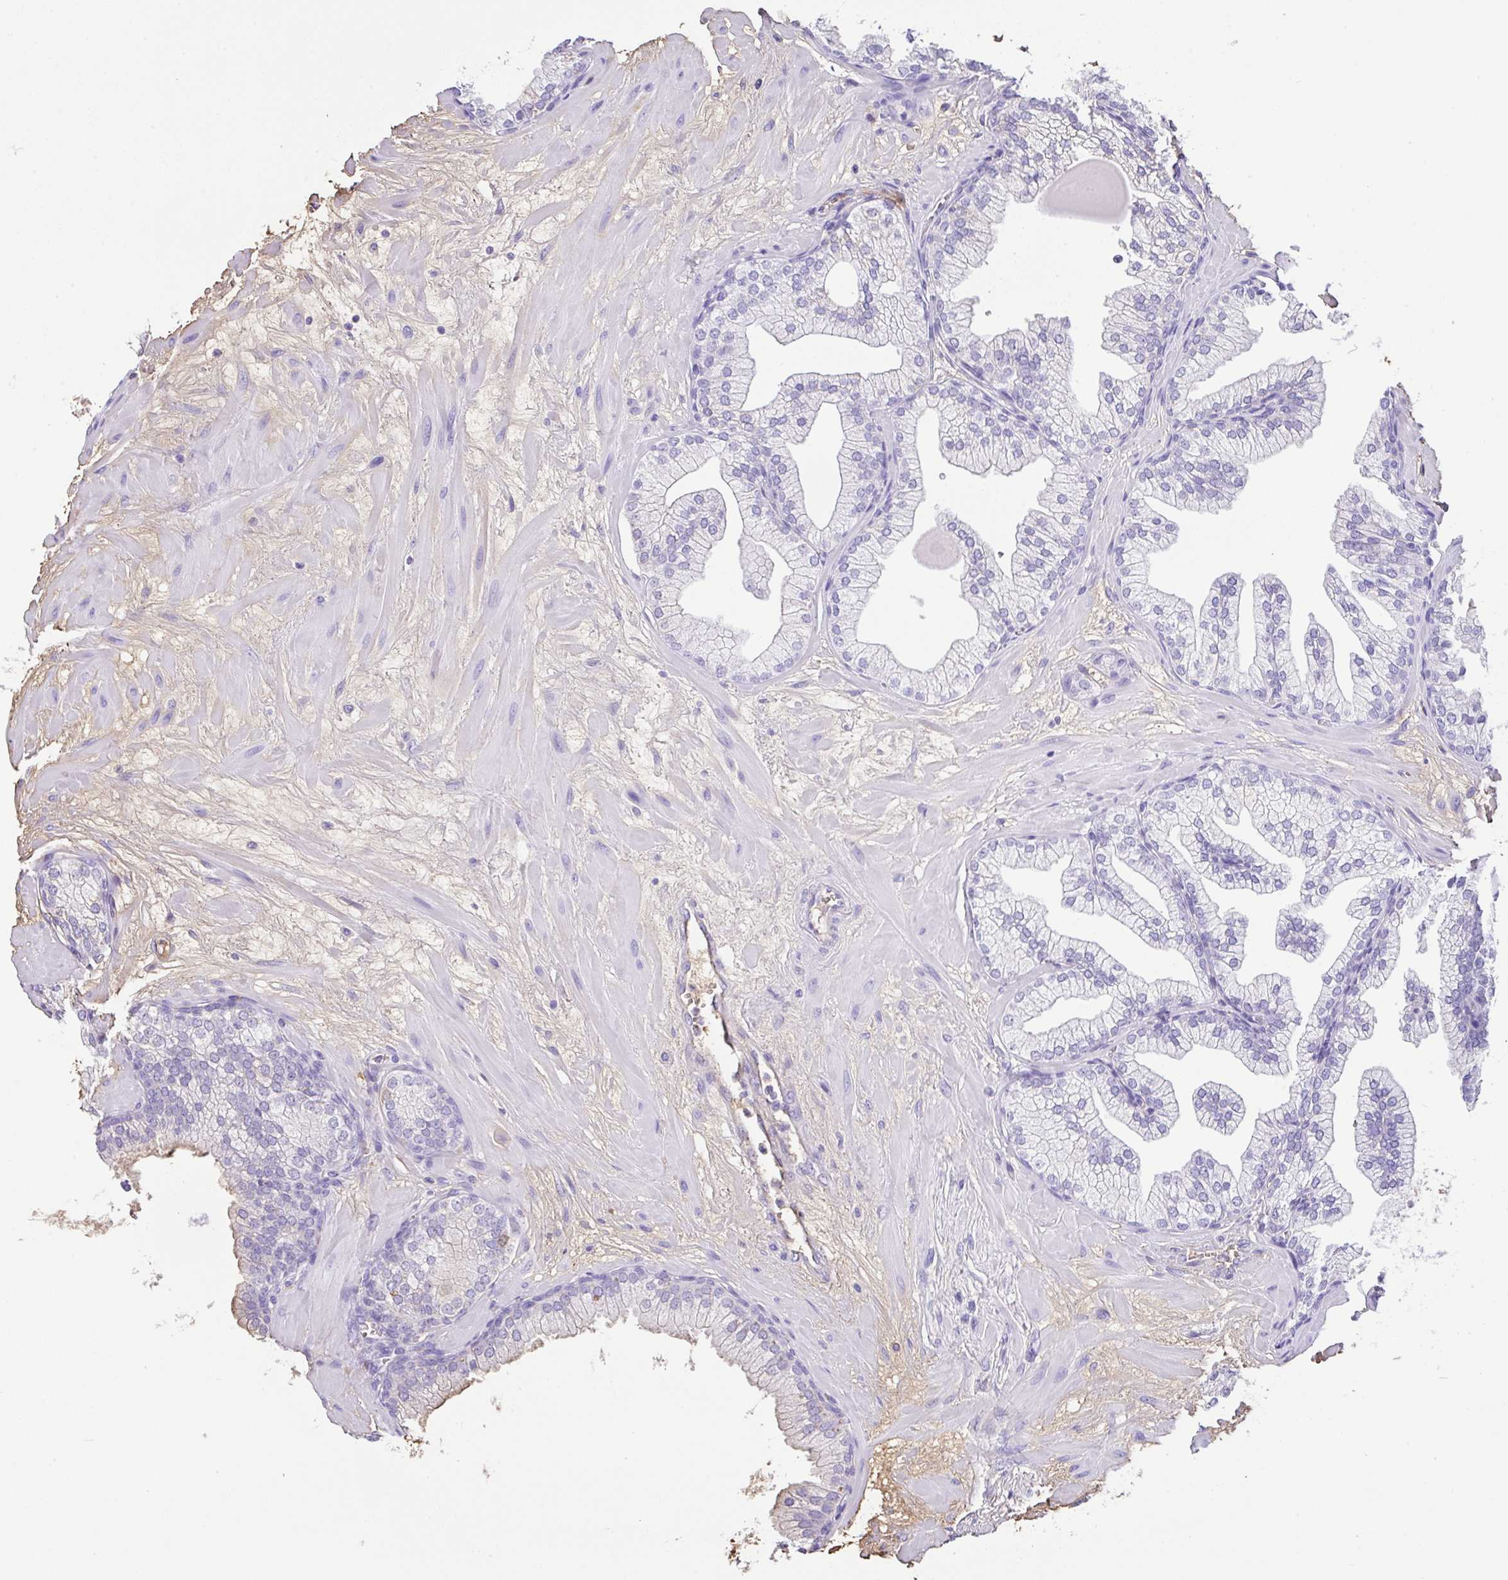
{"staining": {"intensity": "negative", "quantity": "none", "location": "none"}, "tissue": "prostate", "cell_type": "Glandular cells", "image_type": "normal", "snomed": [{"axis": "morphology", "description": "Normal tissue, NOS"}, {"axis": "topography", "description": "Prostate"}, {"axis": "topography", "description": "Peripheral nerve tissue"}], "caption": "A histopathology image of prostate stained for a protein displays no brown staining in glandular cells. The staining was performed using DAB to visualize the protein expression in brown, while the nuclei were stained in blue with hematoxylin (Magnification: 20x).", "gene": "HOXC12", "patient": {"sex": "male", "age": 61}}